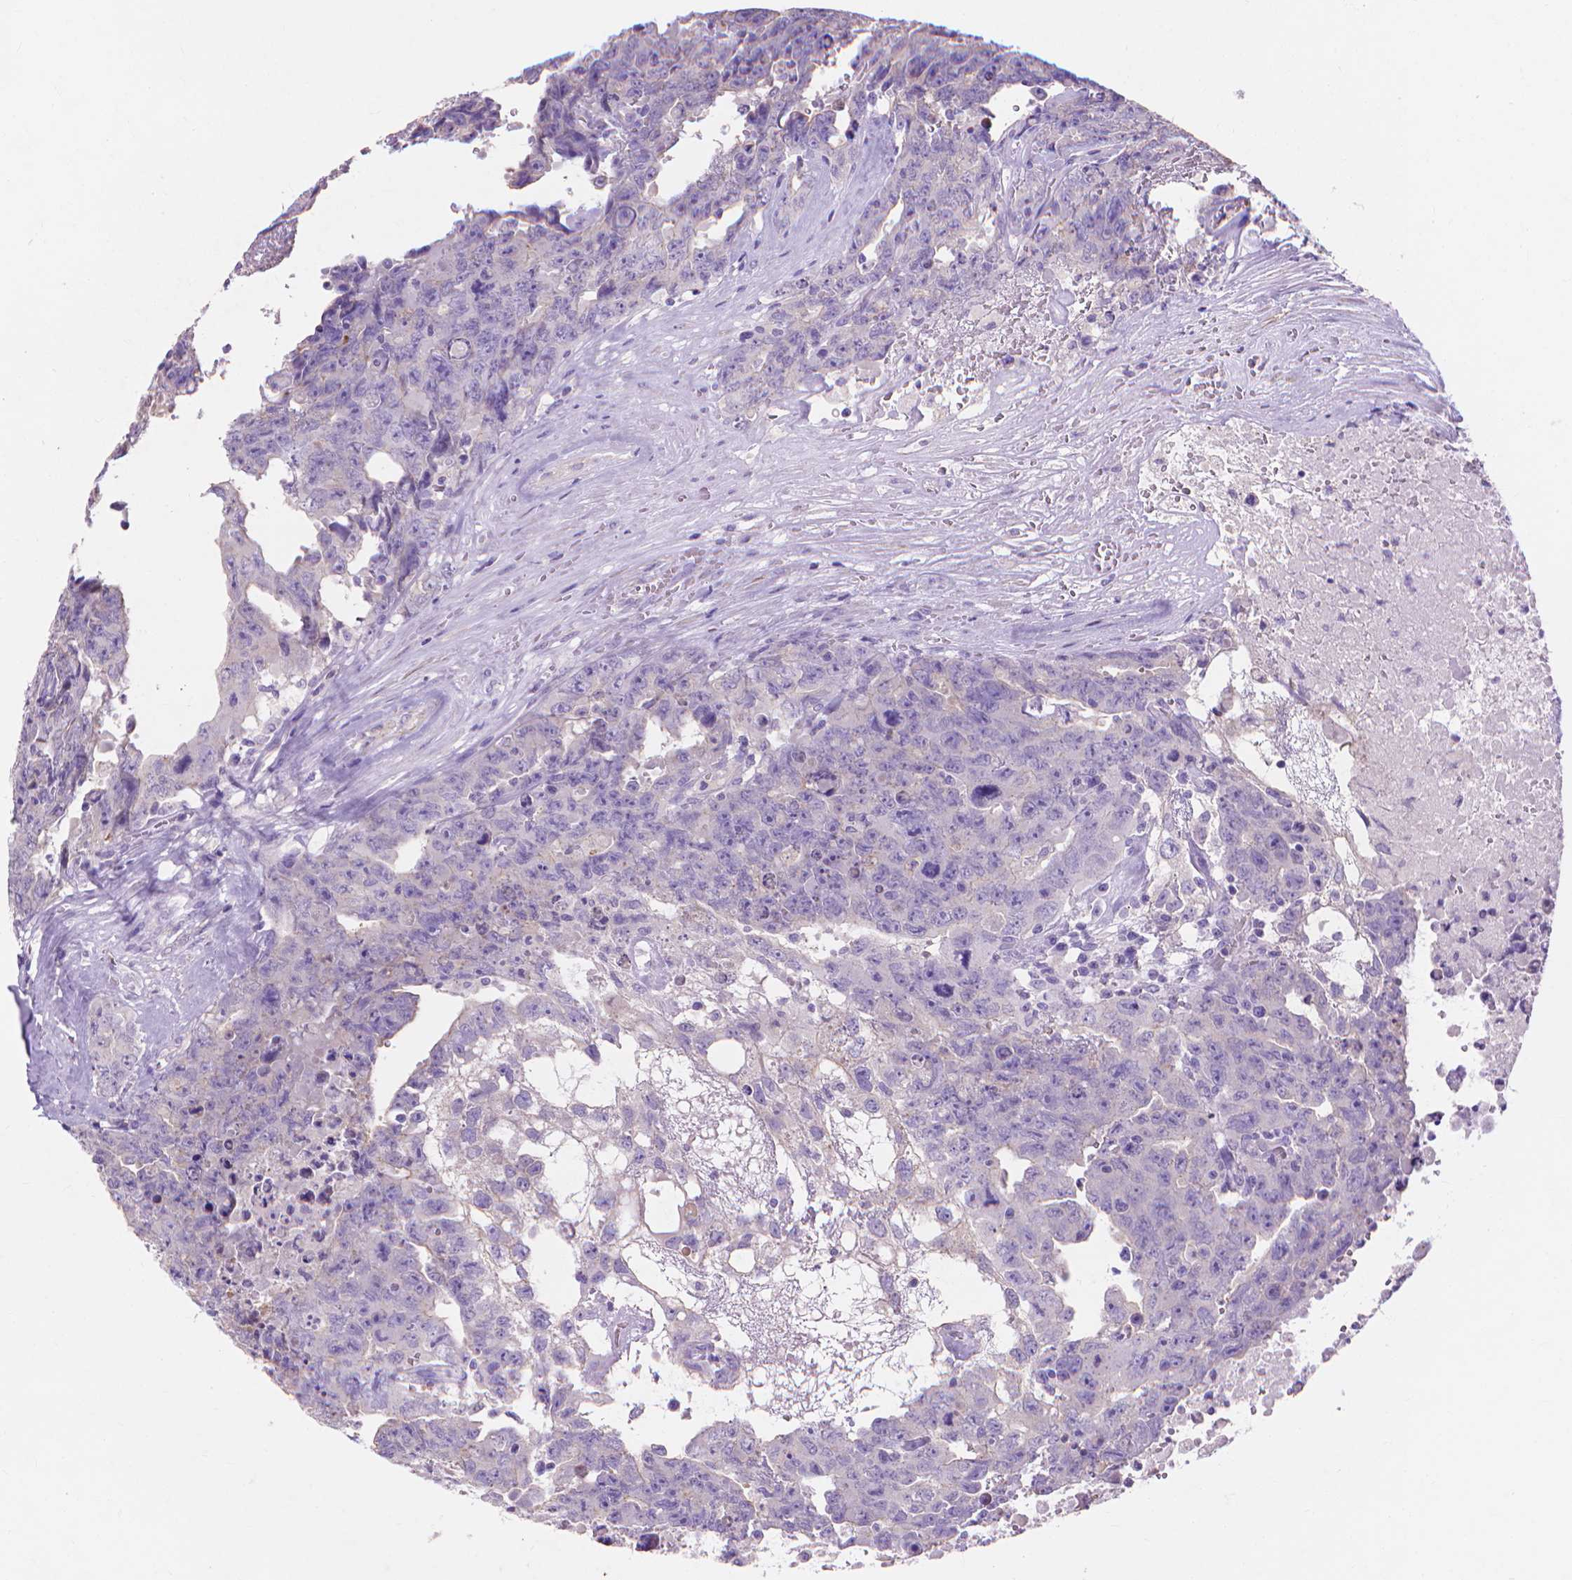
{"staining": {"intensity": "negative", "quantity": "none", "location": "none"}, "tissue": "testis cancer", "cell_type": "Tumor cells", "image_type": "cancer", "snomed": [{"axis": "morphology", "description": "Carcinoma, Embryonal, NOS"}, {"axis": "topography", "description": "Testis"}], "caption": "Immunohistochemistry (IHC) micrograph of neoplastic tissue: testis cancer (embryonal carcinoma) stained with DAB exhibits no significant protein expression in tumor cells.", "gene": "MBLAC1", "patient": {"sex": "male", "age": 24}}